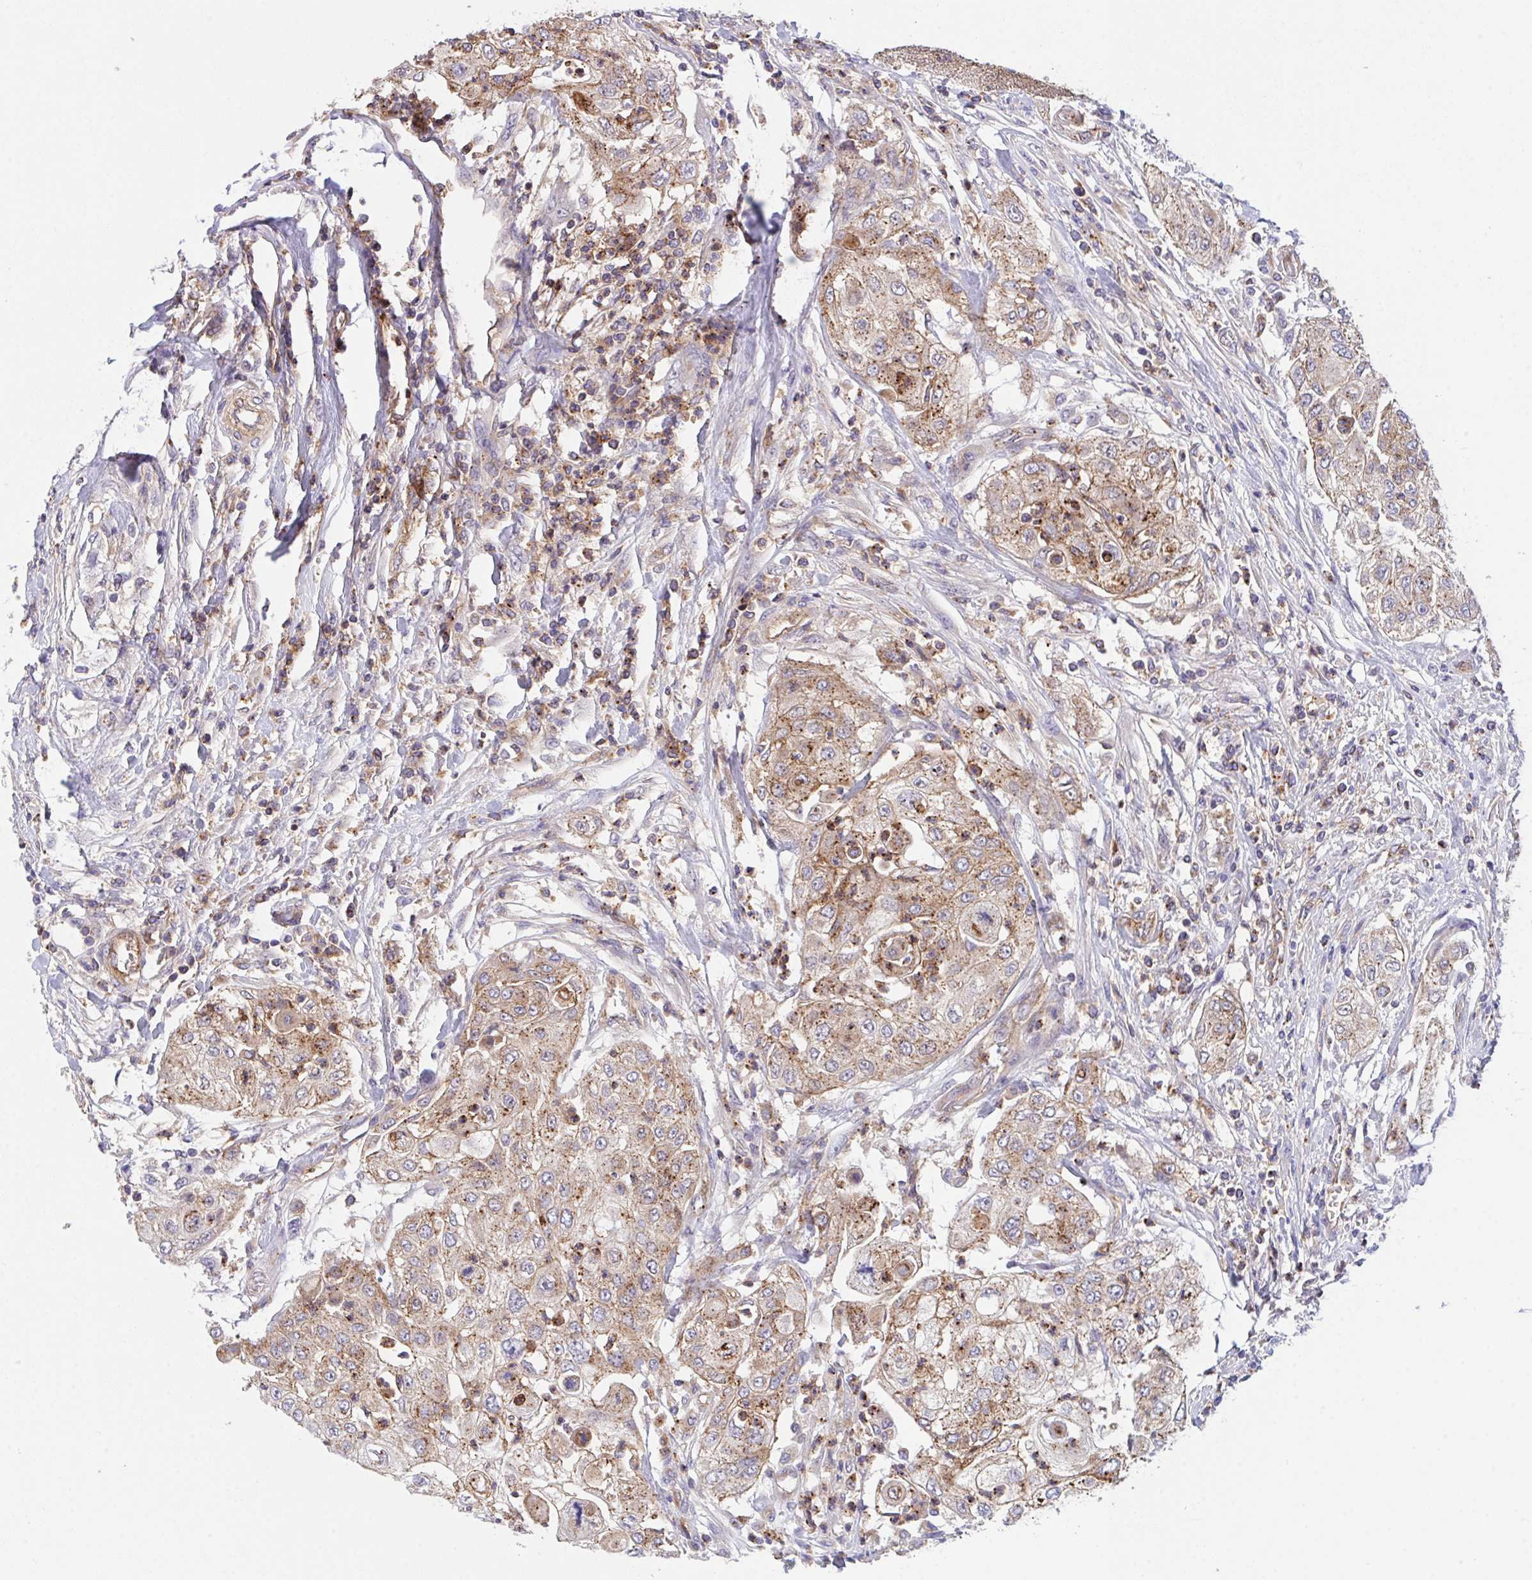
{"staining": {"intensity": "moderate", "quantity": ">75%", "location": "cytoplasmic/membranous"}, "tissue": "urothelial cancer", "cell_type": "Tumor cells", "image_type": "cancer", "snomed": [{"axis": "morphology", "description": "Urothelial carcinoma, High grade"}, {"axis": "topography", "description": "Urinary bladder"}], "caption": "Tumor cells display medium levels of moderate cytoplasmic/membranous positivity in about >75% of cells in urothelial carcinoma (high-grade).", "gene": "C4orf36", "patient": {"sex": "female", "age": 79}}